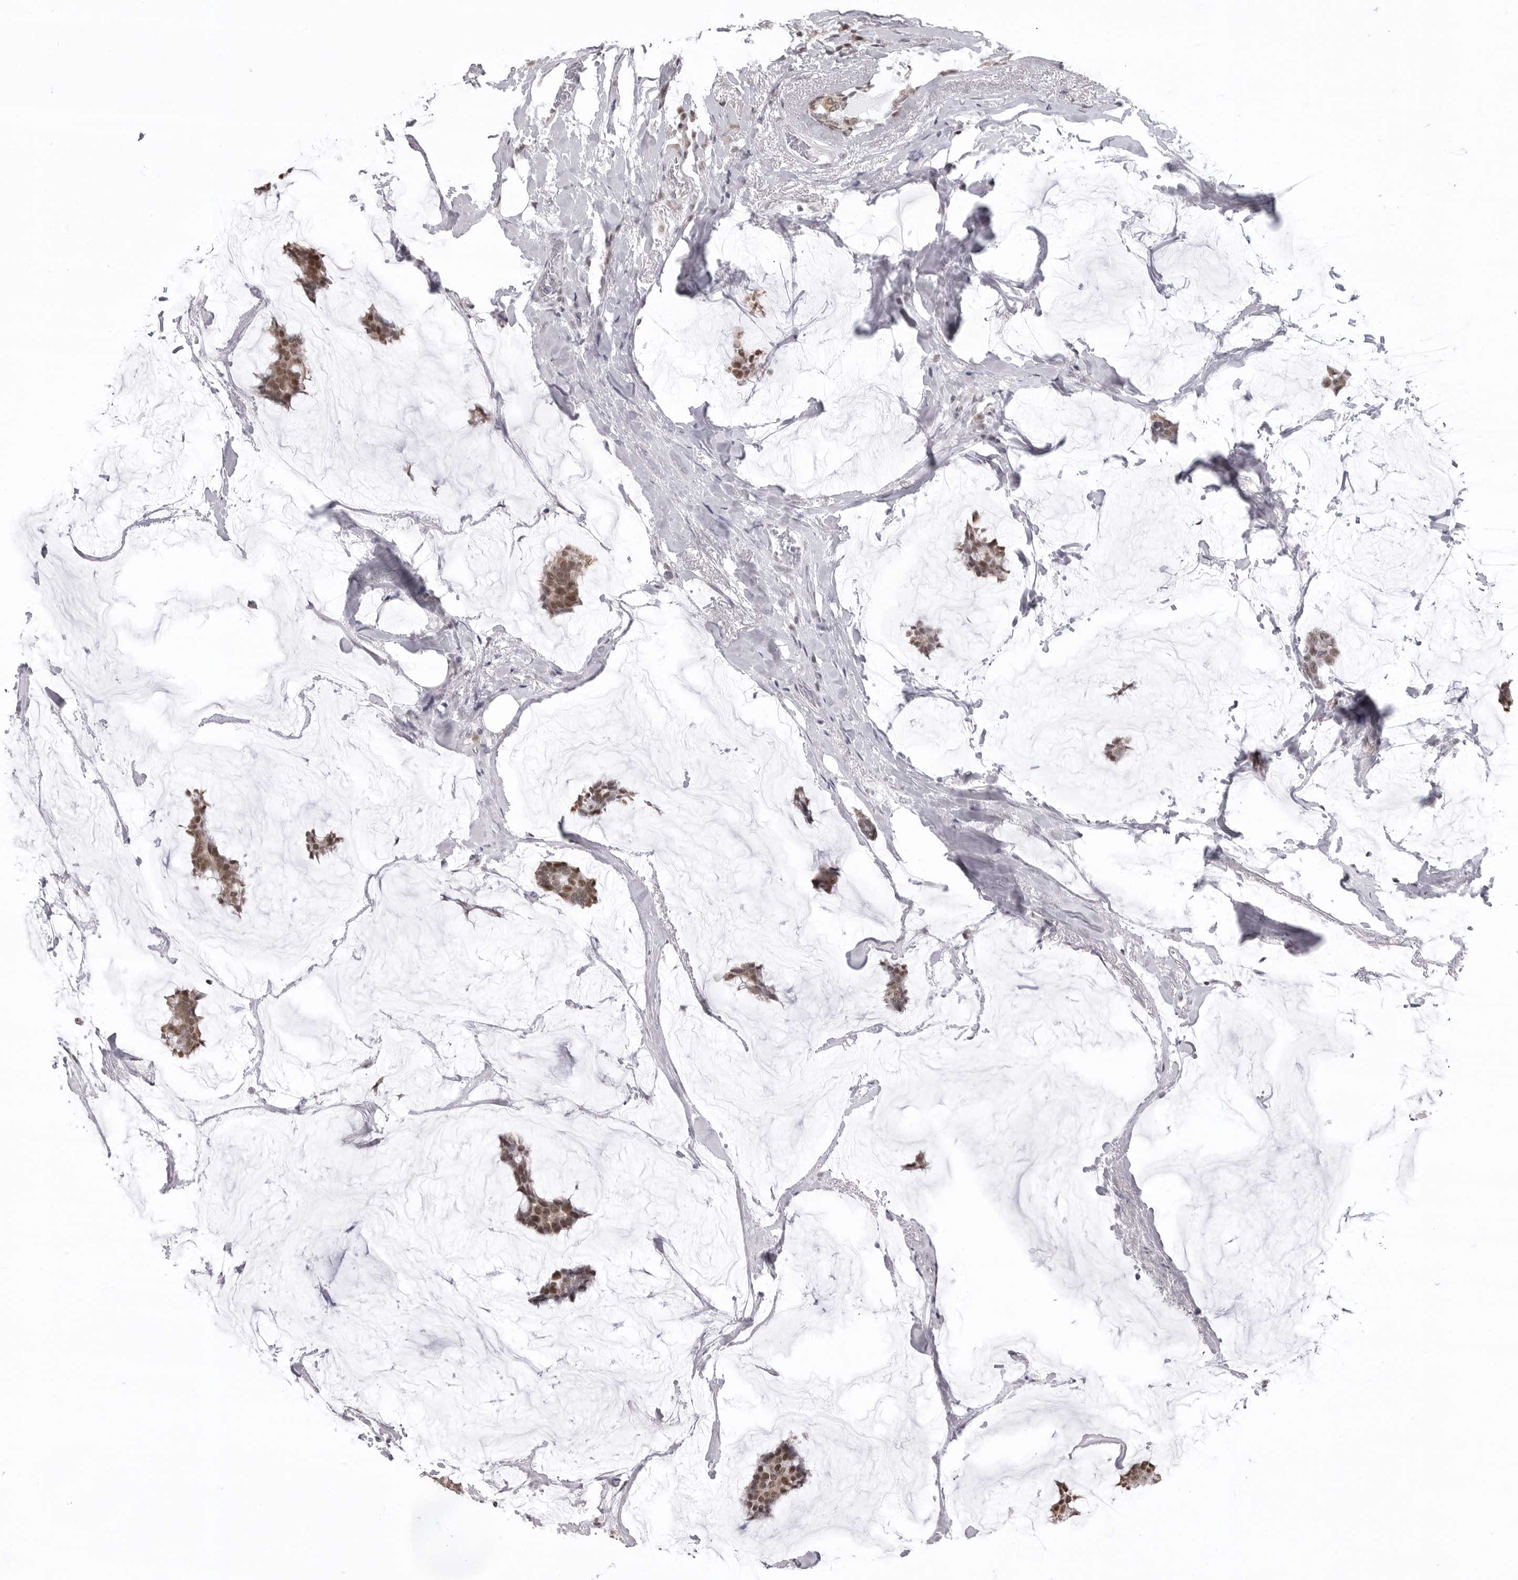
{"staining": {"intensity": "moderate", "quantity": ">75%", "location": "nuclear"}, "tissue": "breast cancer", "cell_type": "Tumor cells", "image_type": "cancer", "snomed": [{"axis": "morphology", "description": "Duct carcinoma"}, {"axis": "topography", "description": "Breast"}], "caption": "Immunohistochemical staining of breast cancer (intraductal carcinoma) shows medium levels of moderate nuclear expression in approximately >75% of tumor cells. Using DAB (brown) and hematoxylin (blue) stains, captured at high magnification using brightfield microscopy.", "gene": "PHF3", "patient": {"sex": "female", "age": 93}}